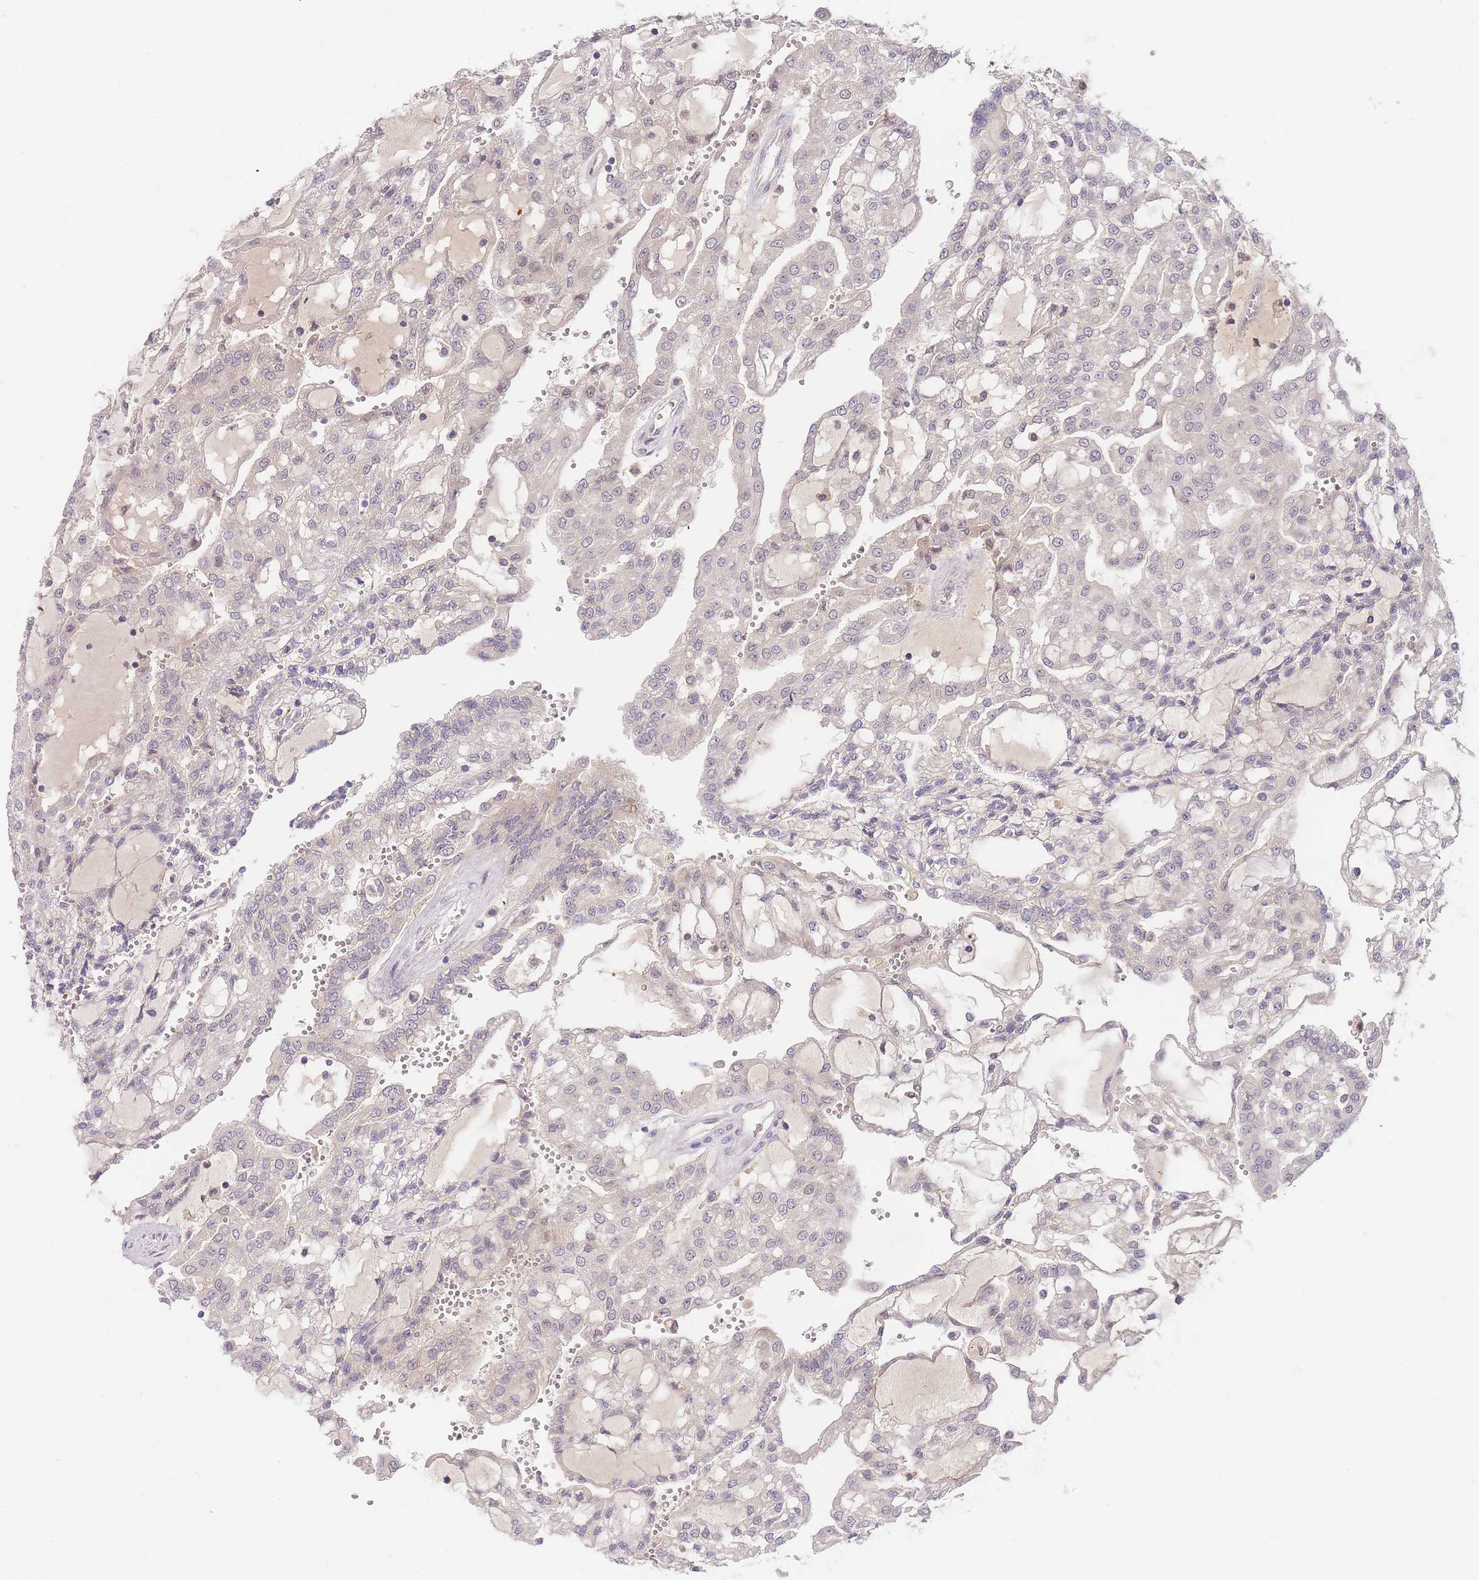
{"staining": {"intensity": "negative", "quantity": "none", "location": "none"}, "tissue": "renal cancer", "cell_type": "Tumor cells", "image_type": "cancer", "snomed": [{"axis": "morphology", "description": "Adenocarcinoma, NOS"}, {"axis": "topography", "description": "Kidney"}], "caption": "Immunohistochemical staining of renal adenocarcinoma displays no significant staining in tumor cells. The staining was performed using DAB to visualize the protein expression in brown, while the nuclei were stained in blue with hematoxylin (Magnification: 20x).", "gene": "ZNF577", "patient": {"sex": "male", "age": 63}}